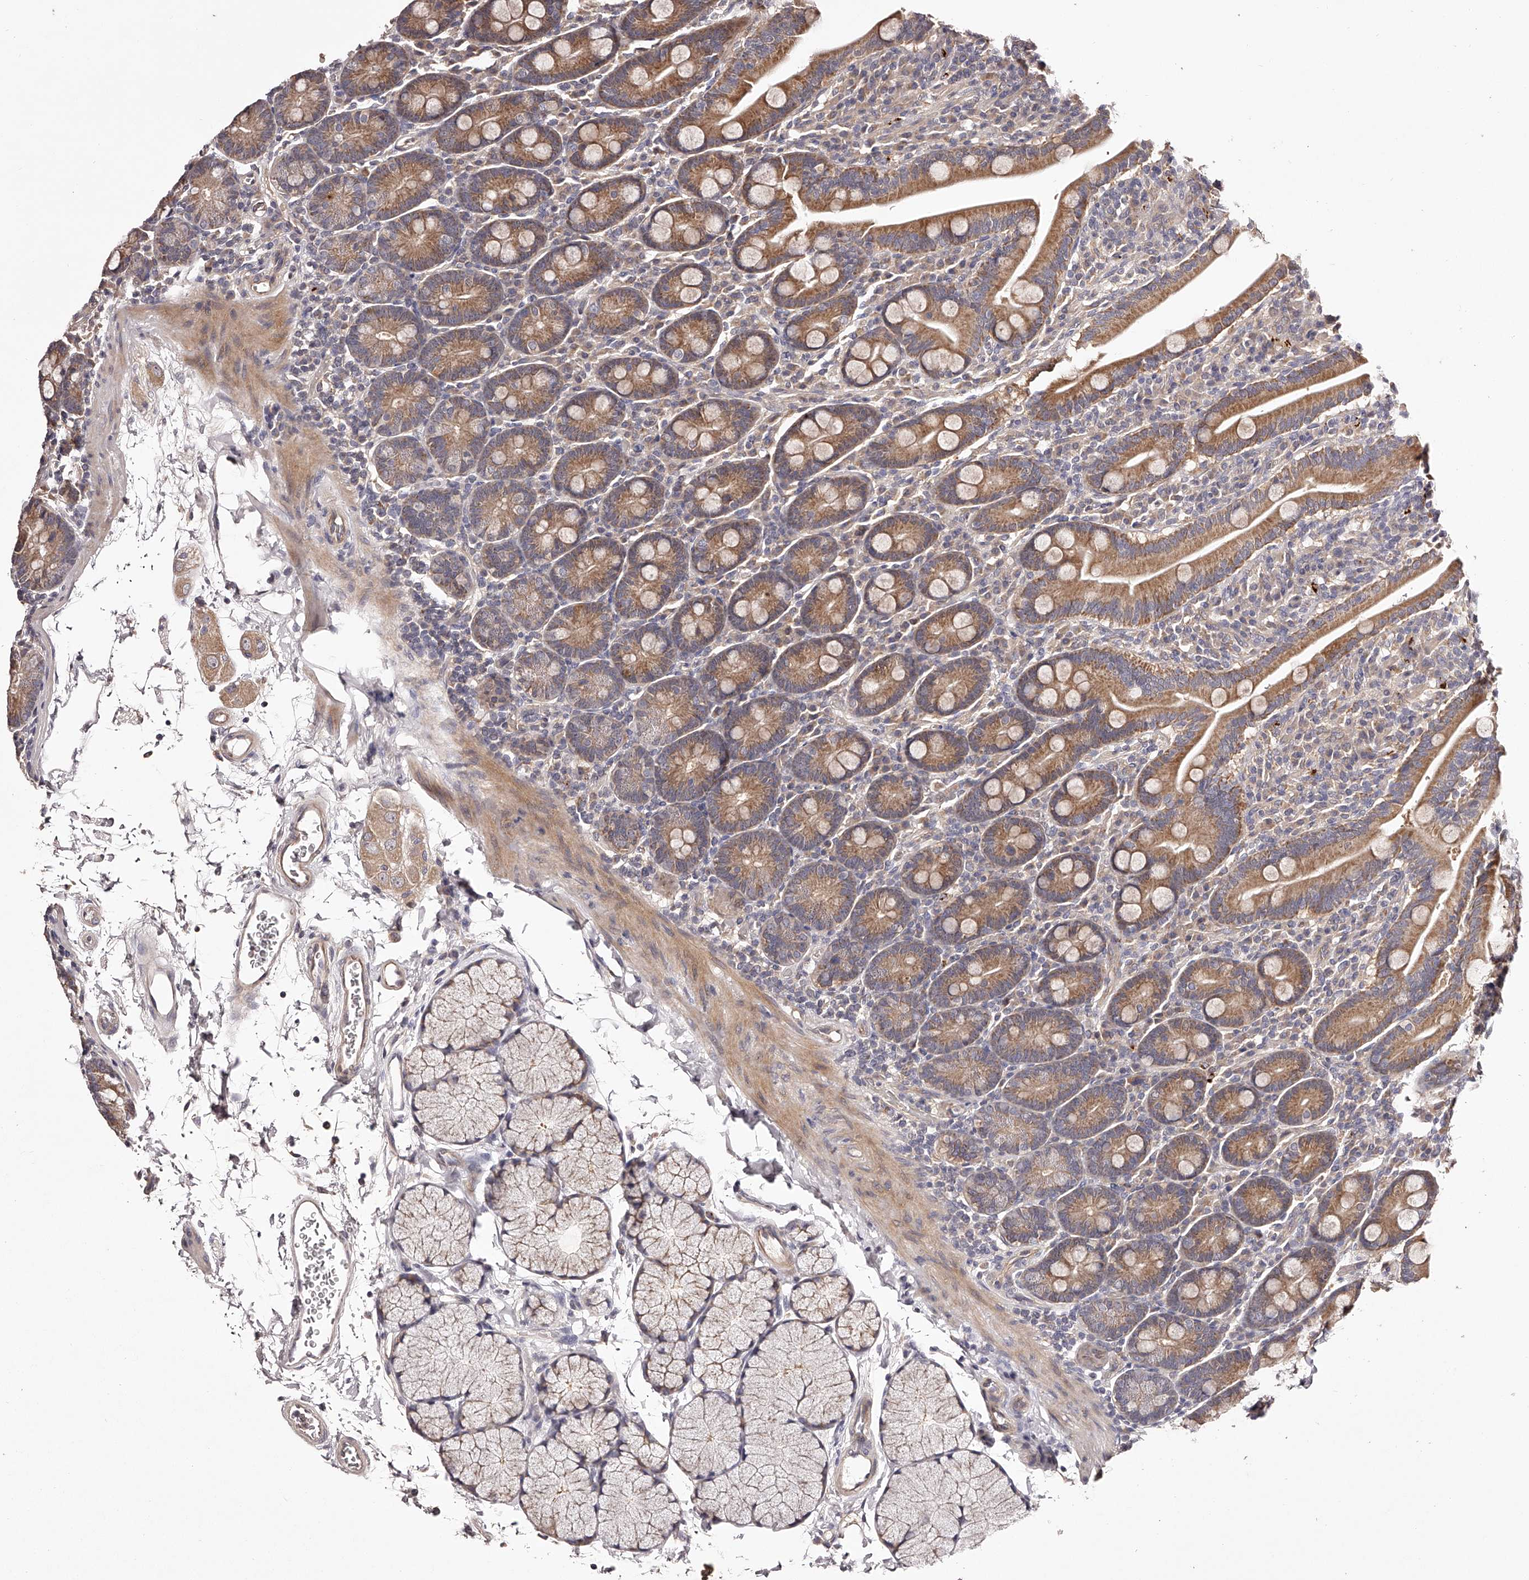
{"staining": {"intensity": "moderate", "quantity": ">75%", "location": "cytoplasmic/membranous"}, "tissue": "duodenum", "cell_type": "Glandular cells", "image_type": "normal", "snomed": [{"axis": "morphology", "description": "Normal tissue, NOS"}, {"axis": "topography", "description": "Duodenum"}], "caption": "Immunohistochemistry image of normal duodenum: duodenum stained using immunohistochemistry reveals medium levels of moderate protein expression localized specifically in the cytoplasmic/membranous of glandular cells, appearing as a cytoplasmic/membranous brown color.", "gene": "ODF2L", "patient": {"sex": "male", "age": 35}}